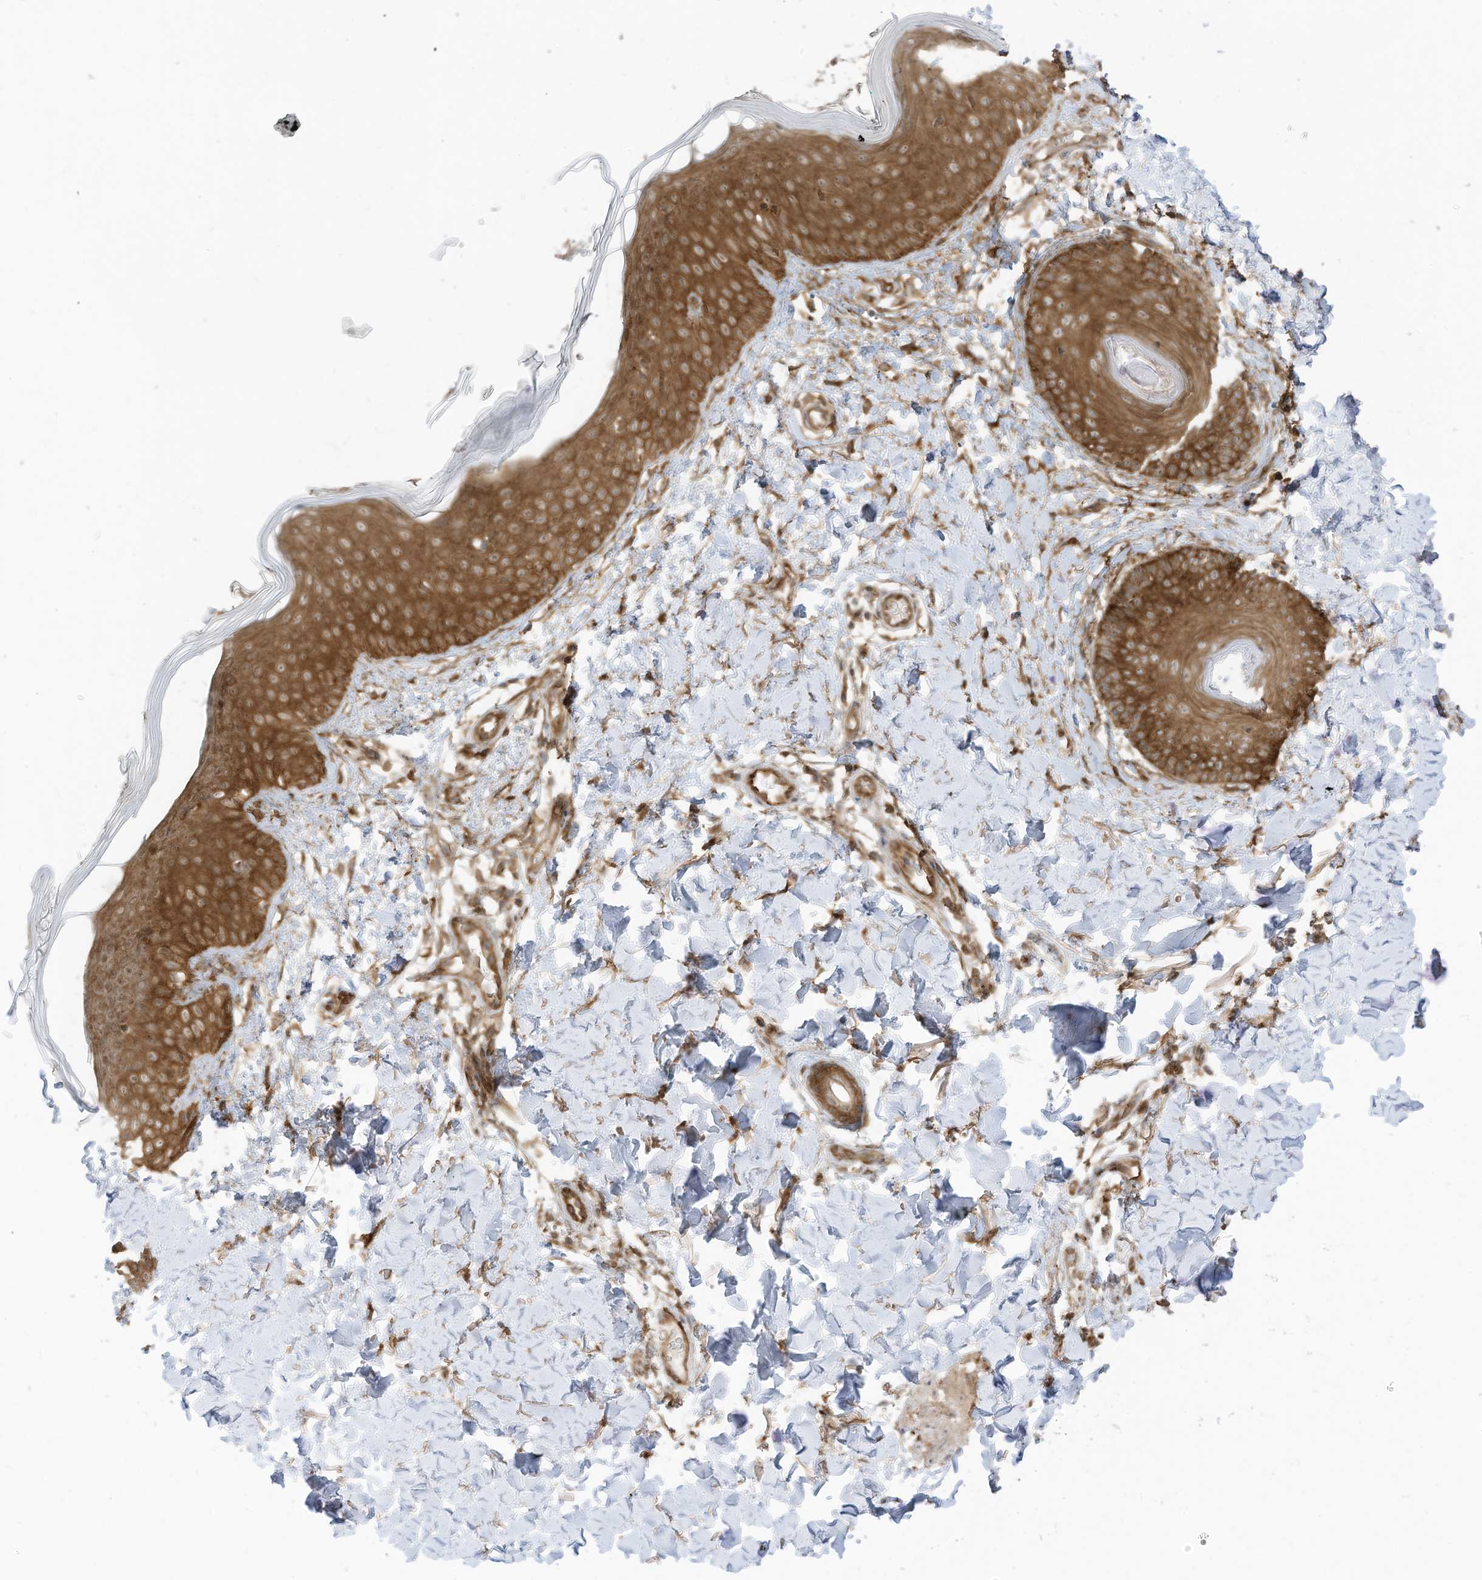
{"staining": {"intensity": "moderate", "quantity": ">75%", "location": "cytoplasmic/membranous"}, "tissue": "skin", "cell_type": "Fibroblasts", "image_type": "normal", "snomed": [{"axis": "morphology", "description": "Normal tissue, NOS"}, {"axis": "topography", "description": "Skin"}], "caption": "The micrograph demonstrates a brown stain indicating the presence of a protein in the cytoplasmic/membranous of fibroblasts in skin.", "gene": "REPS1", "patient": {"sex": "male", "age": 37}}